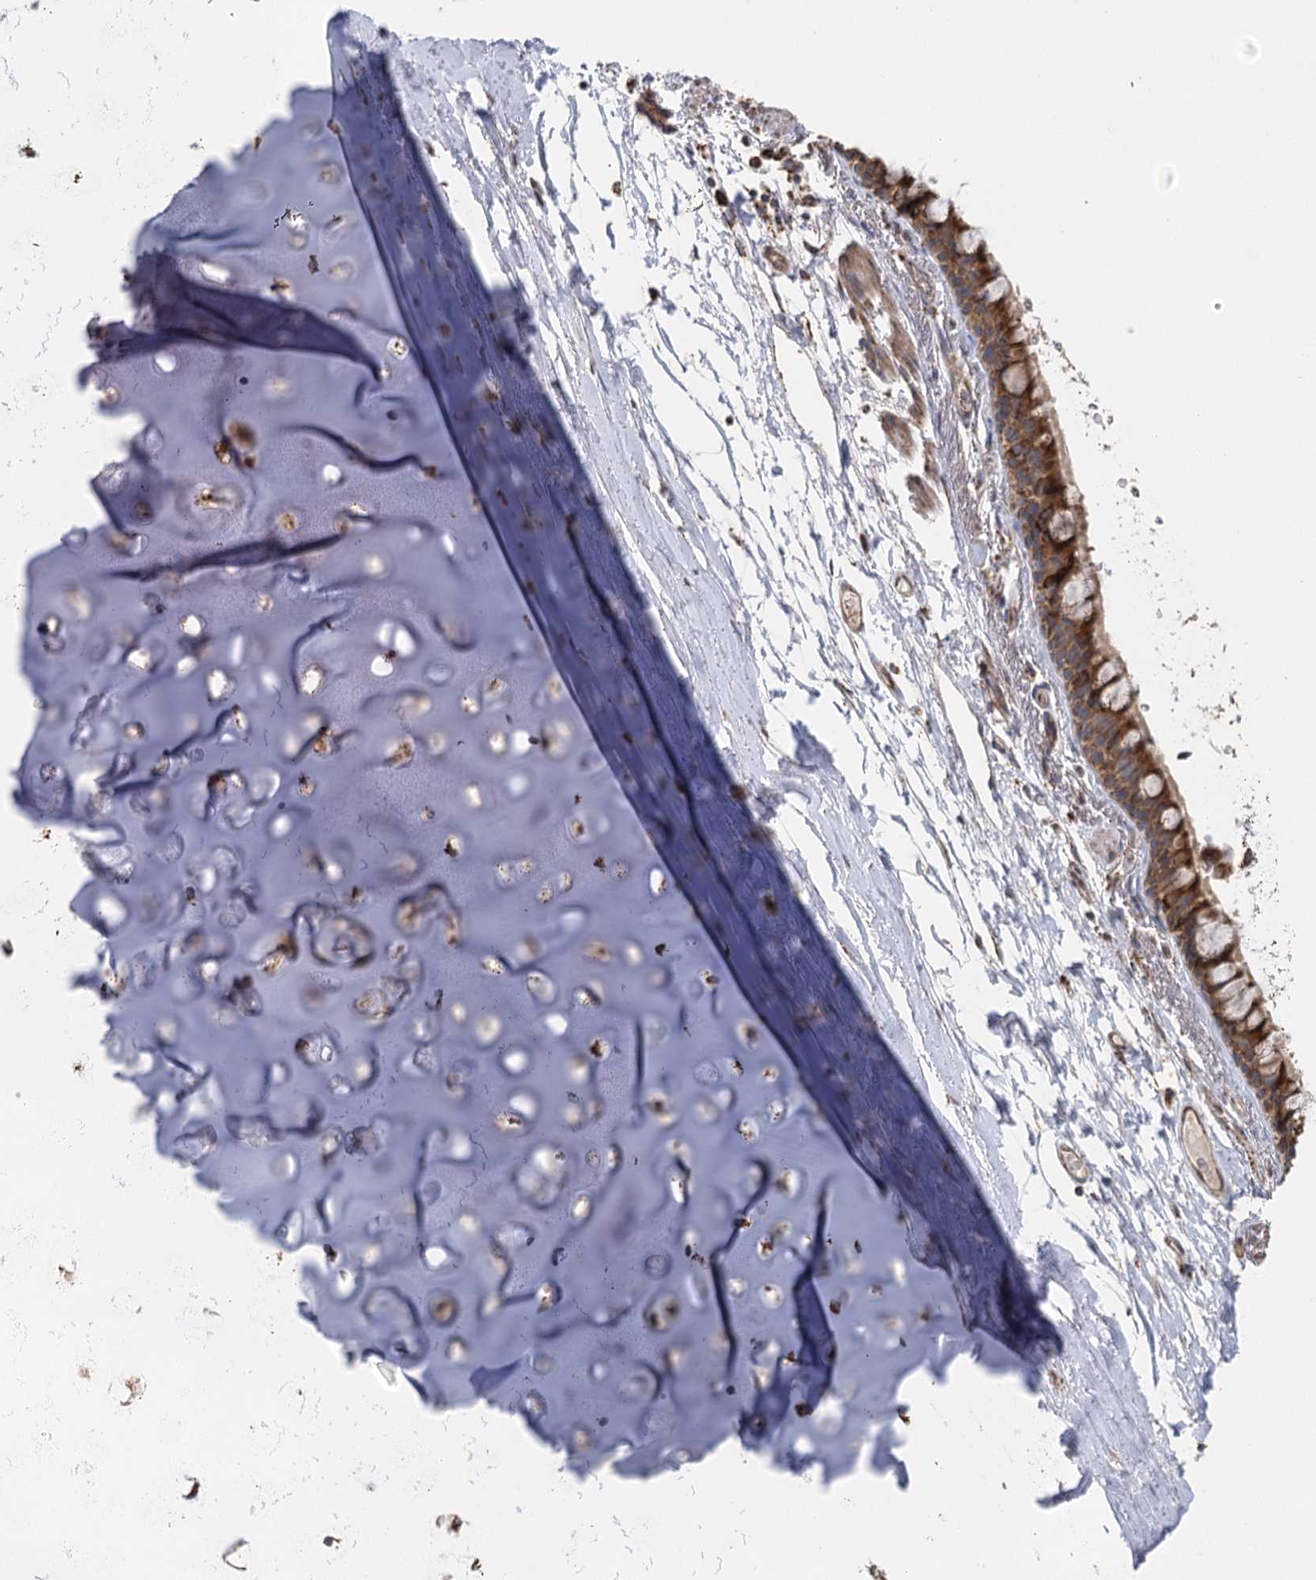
{"staining": {"intensity": "moderate", "quantity": ">75%", "location": "cytoplasmic/membranous"}, "tissue": "bronchus", "cell_type": "Respiratory epithelial cells", "image_type": "normal", "snomed": [{"axis": "morphology", "description": "Normal tissue, NOS"}, {"axis": "topography", "description": "Cartilage tissue"}], "caption": "IHC (DAB (3,3'-diaminobenzidine)) staining of benign human bronchus exhibits moderate cytoplasmic/membranous protein positivity in approximately >75% of respiratory epithelial cells. The staining is performed using DAB brown chromogen to label protein expression. The nuclei are counter-stained blue using hematoxylin.", "gene": "IL11RA", "patient": {"sex": "male", "age": 63}}